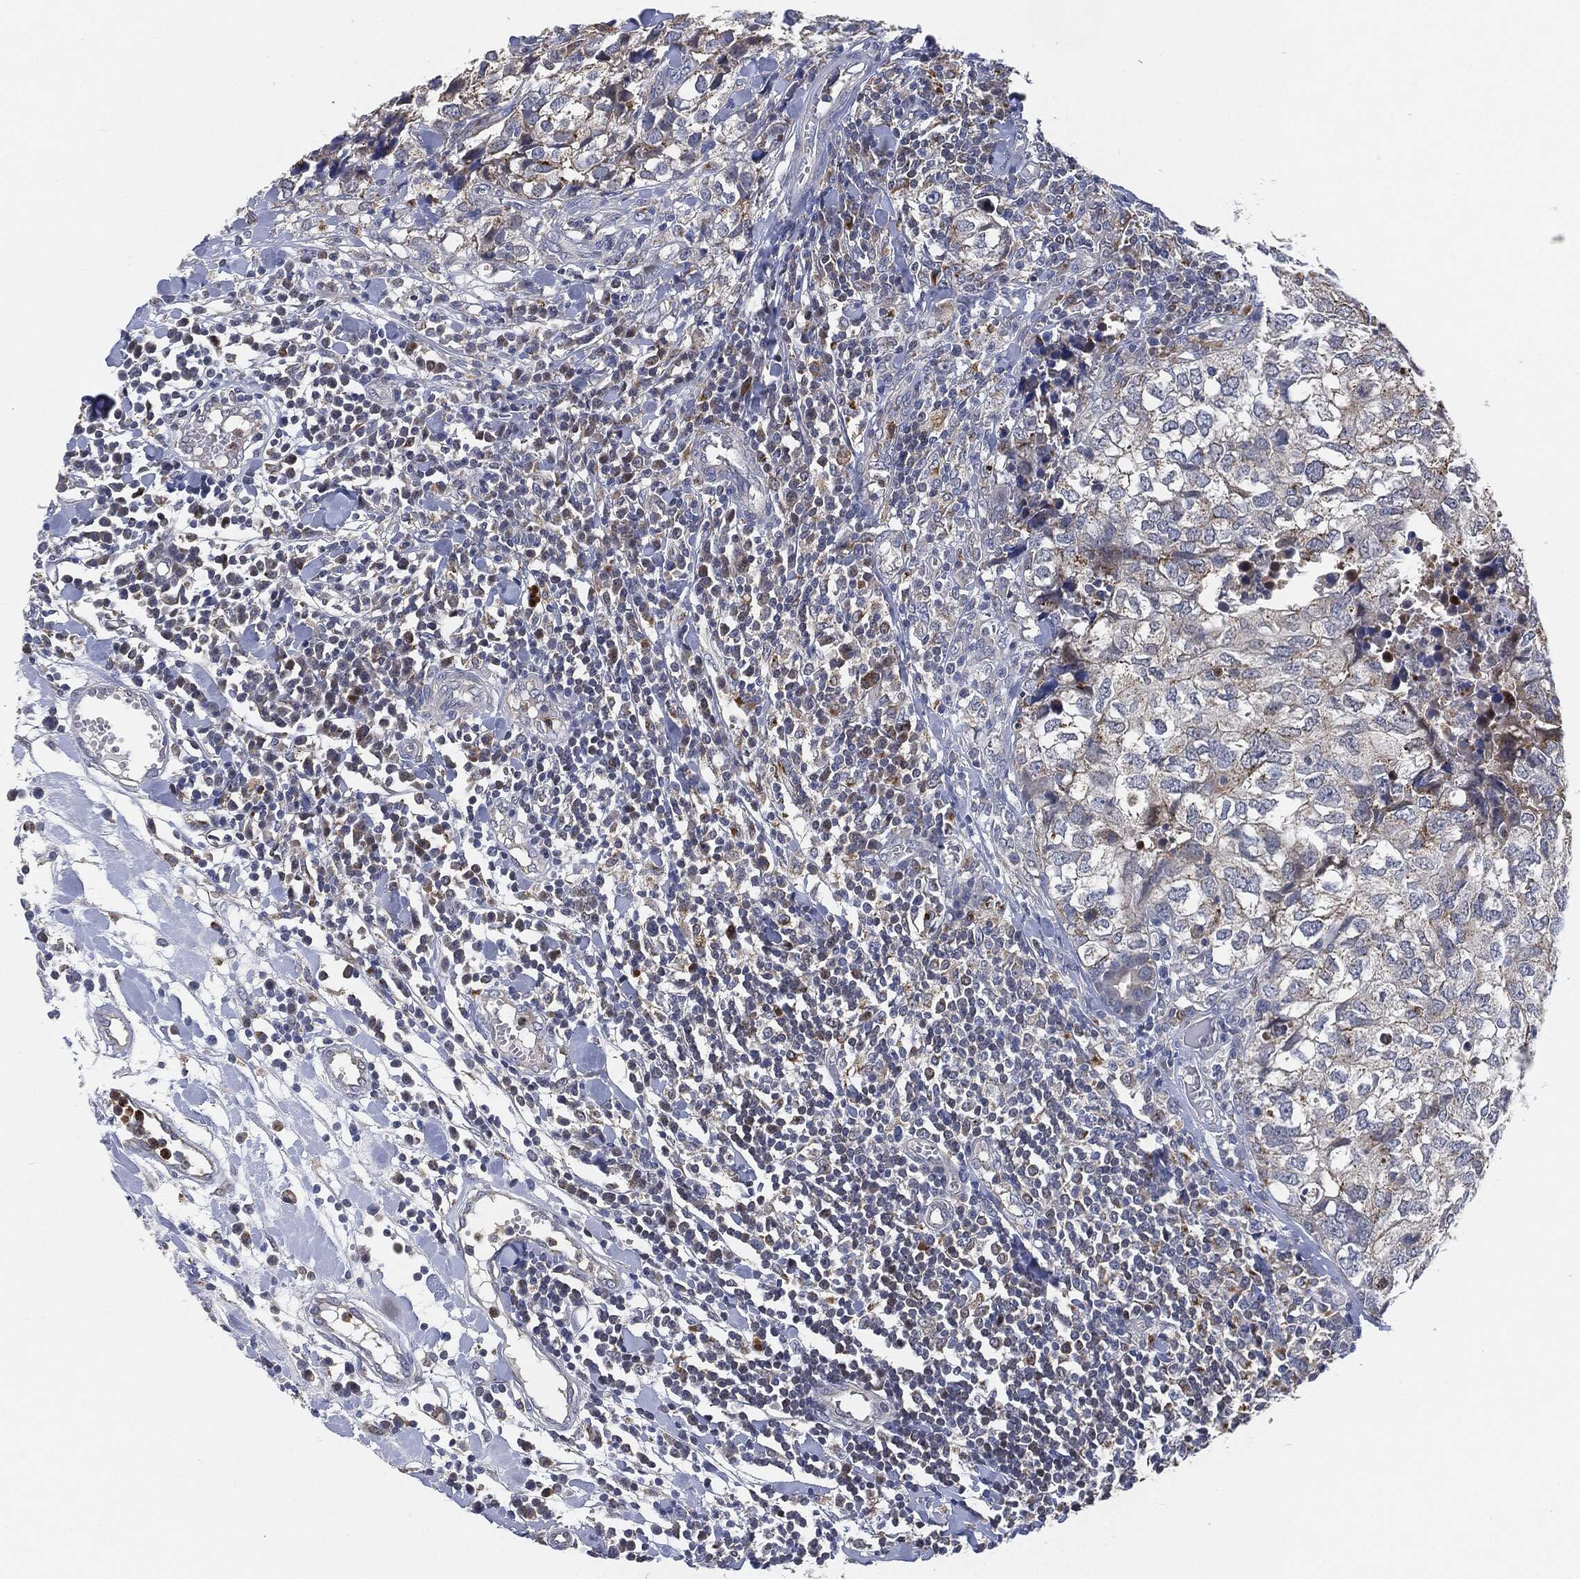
{"staining": {"intensity": "negative", "quantity": "none", "location": "none"}, "tissue": "breast cancer", "cell_type": "Tumor cells", "image_type": "cancer", "snomed": [{"axis": "morphology", "description": "Duct carcinoma"}, {"axis": "topography", "description": "Breast"}], "caption": "An image of breast cancer (intraductal carcinoma) stained for a protein exhibits no brown staining in tumor cells.", "gene": "VSIG4", "patient": {"sex": "female", "age": 30}}